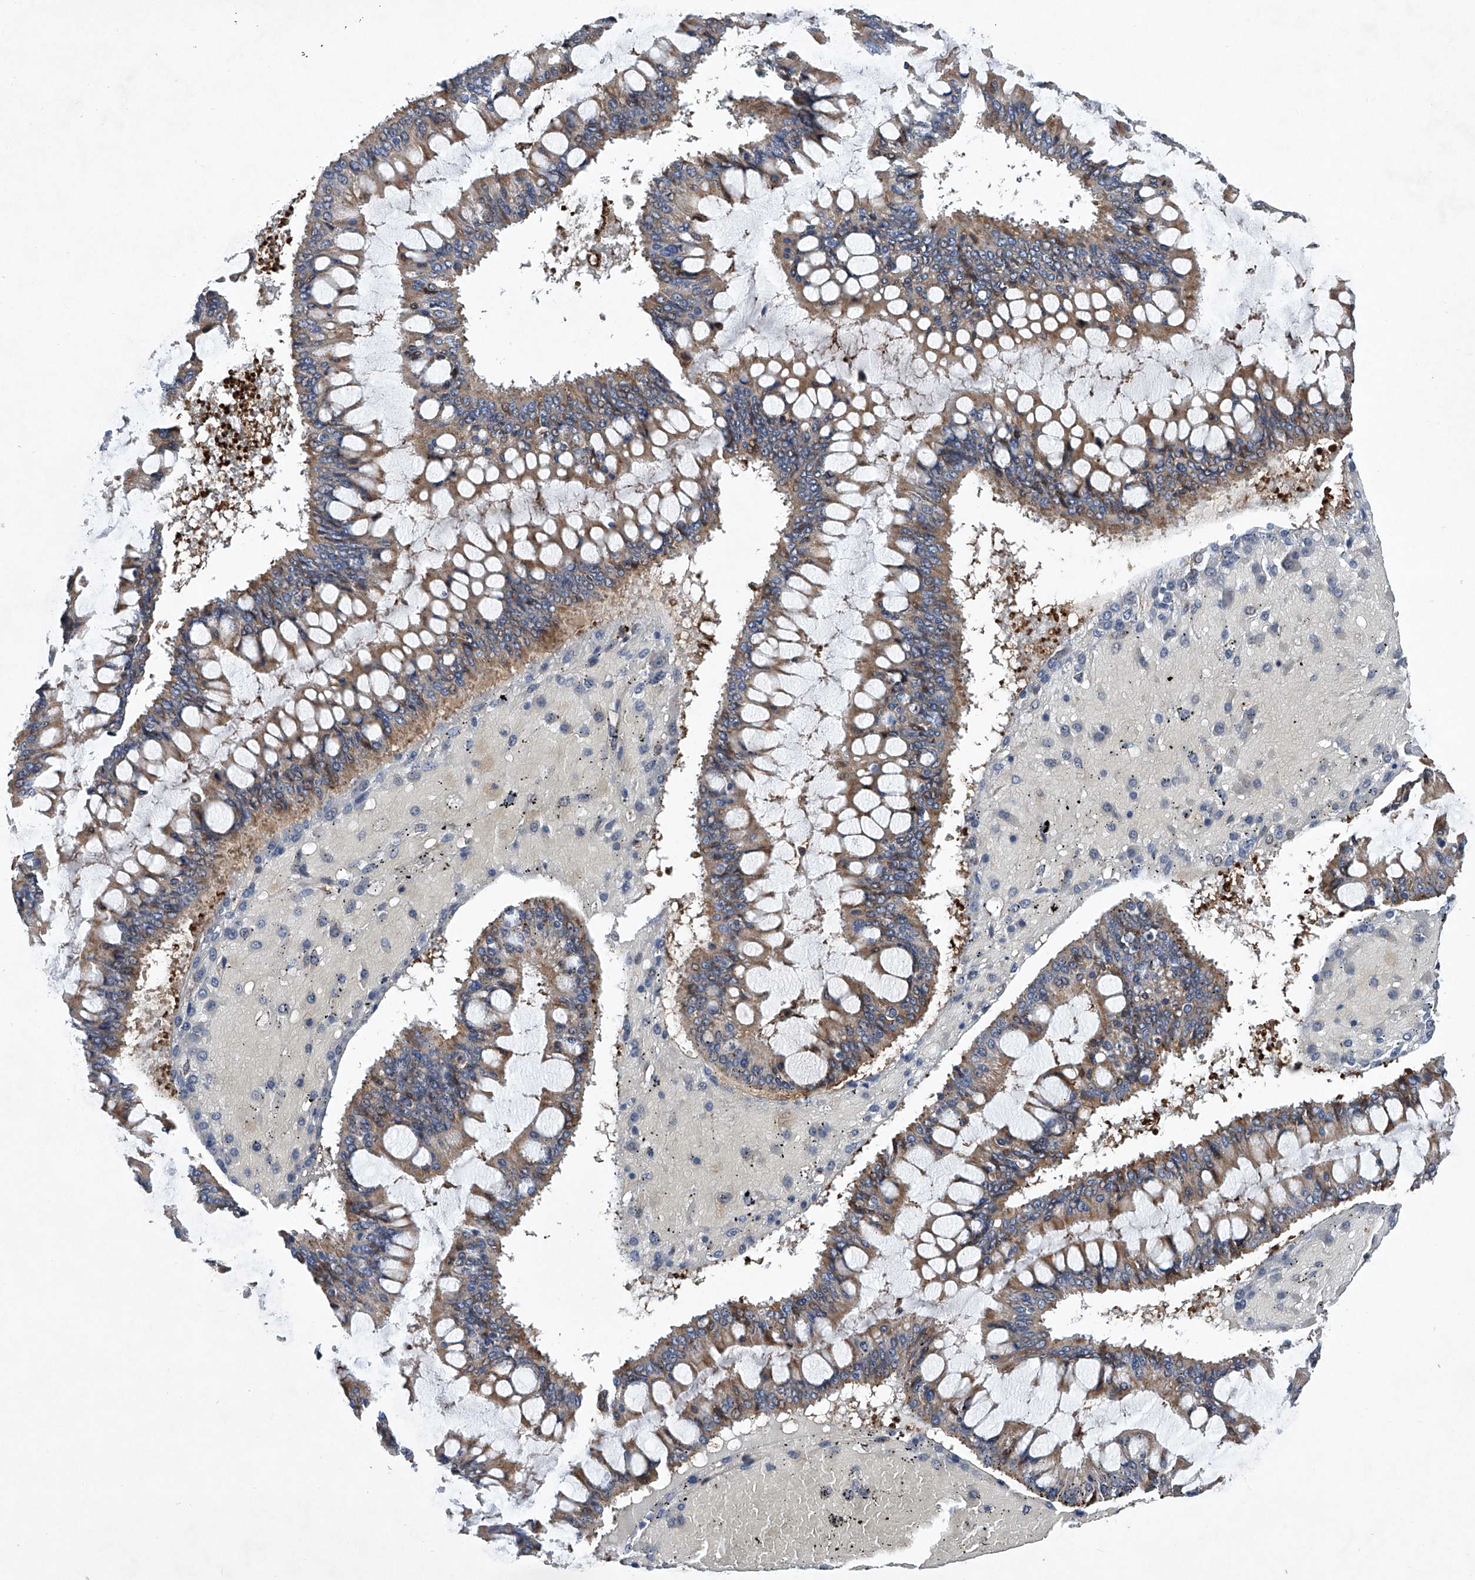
{"staining": {"intensity": "moderate", "quantity": ">75%", "location": "cytoplasmic/membranous"}, "tissue": "ovarian cancer", "cell_type": "Tumor cells", "image_type": "cancer", "snomed": [{"axis": "morphology", "description": "Cystadenocarcinoma, mucinous, NOS"}, {"axis": "topography", "description": "Ovary"}], "caption": "Tumor cells reveal medium levels of moderate cytoplasmic/membranous staining in approximately >75% of cells in human ovarian cancer (mucinous cystadenocarcinoma). The staining was performed using DAB to visualize the protein expression in brown, while the nuclei were stained in blue with hematoxylin (Magnification: 20x).", "gene": "NT5C3A", "patient": {"sex": "female", "age": 73}}